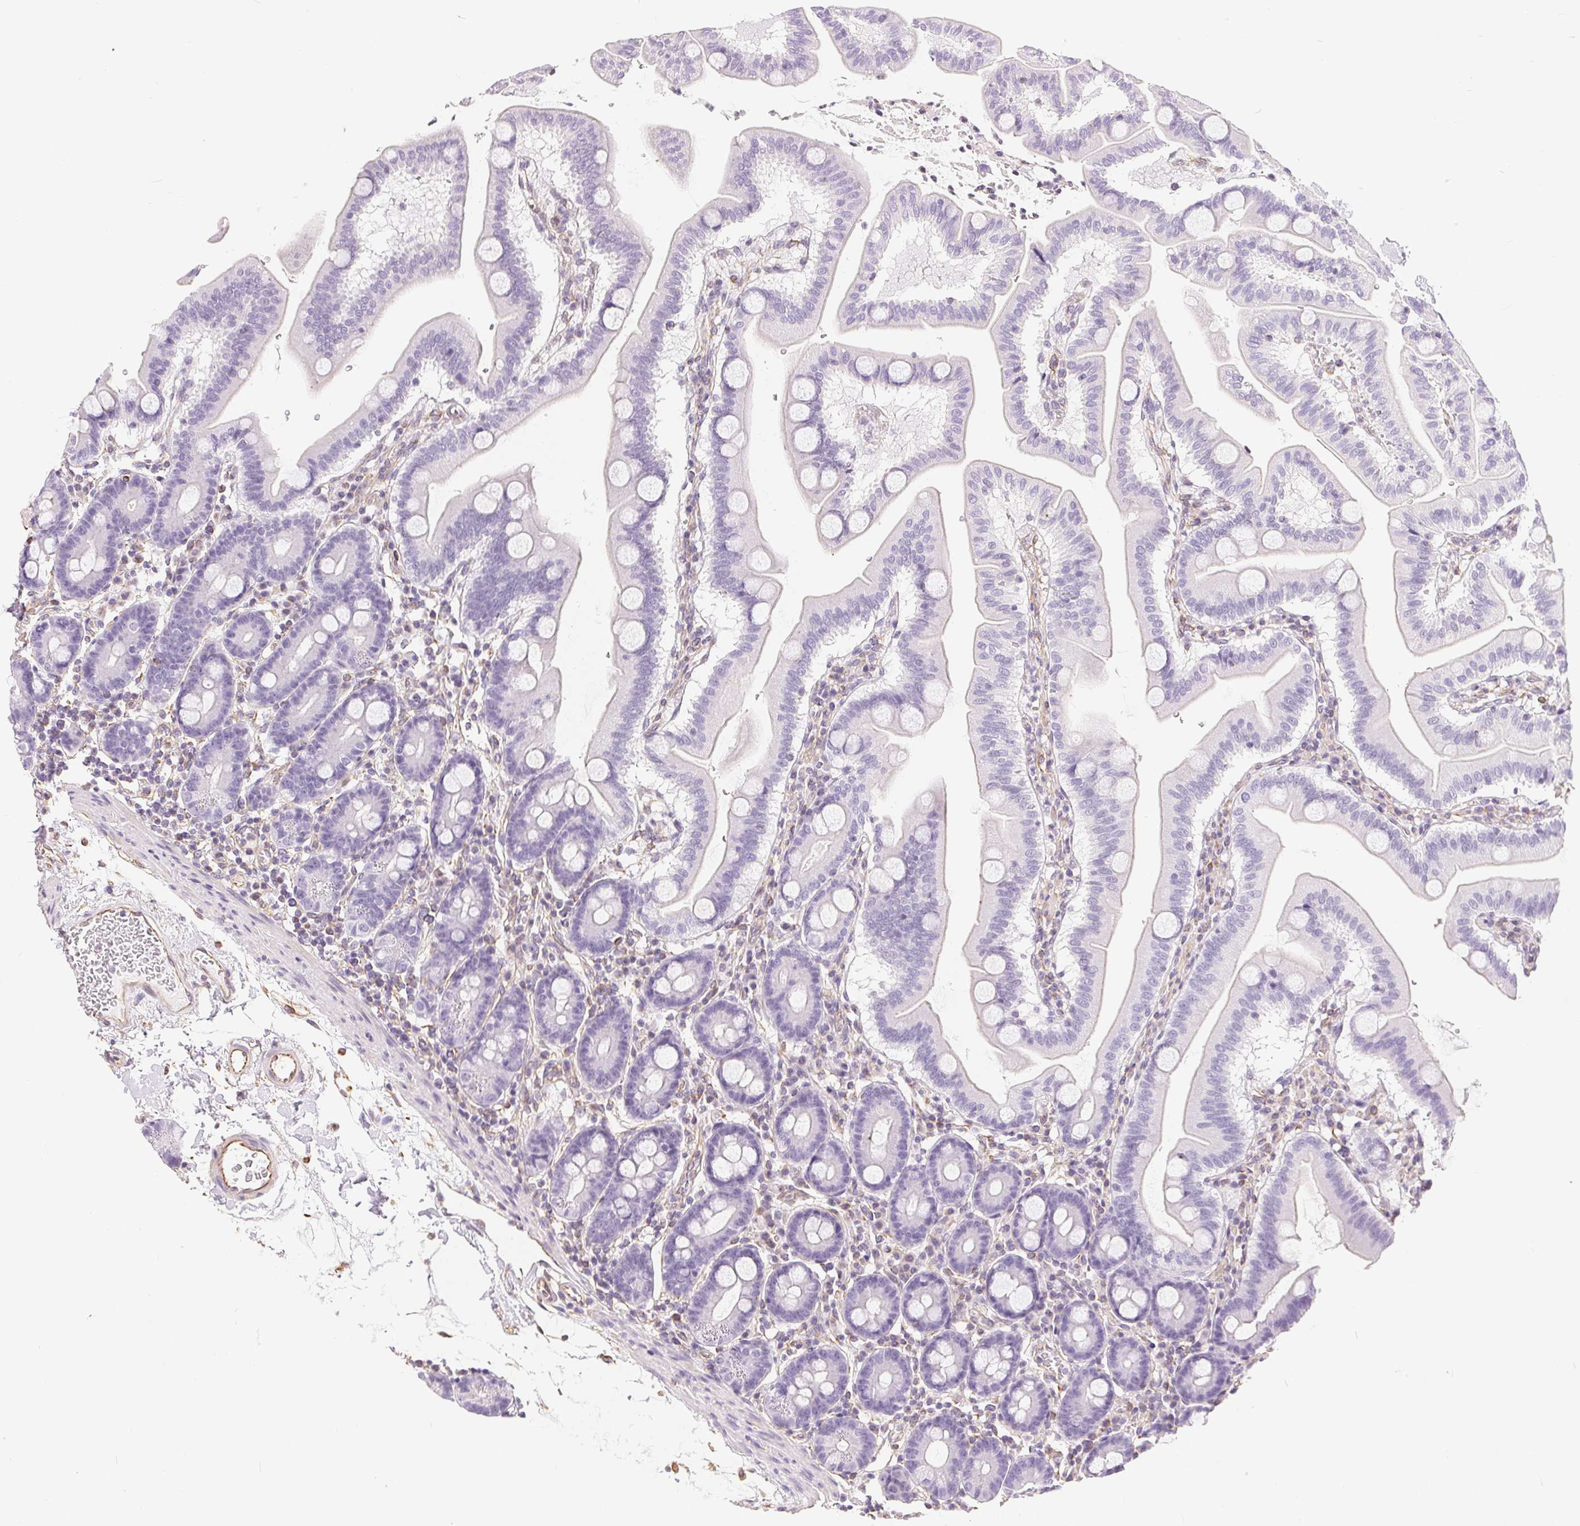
{"staining": {"intensity": "negative", "quantity": "none", "location": "none"}, "tissue": "duodenum", "cell_type": "Glandular cells", "image_type": "normal", "snomed": [{"axis": "morphology", "description": "Normal tissue, NOS"}, {"axis": "topography", "description": "Pancreas"}, {"axis": "topography", "description": "Duodenum"}], "caption": "Immunohistochemical staining of benign duodenum displays no significant expression in glandular cells.", "gene": "GFAP", "patient": {"sex": "male", "age": 59}}